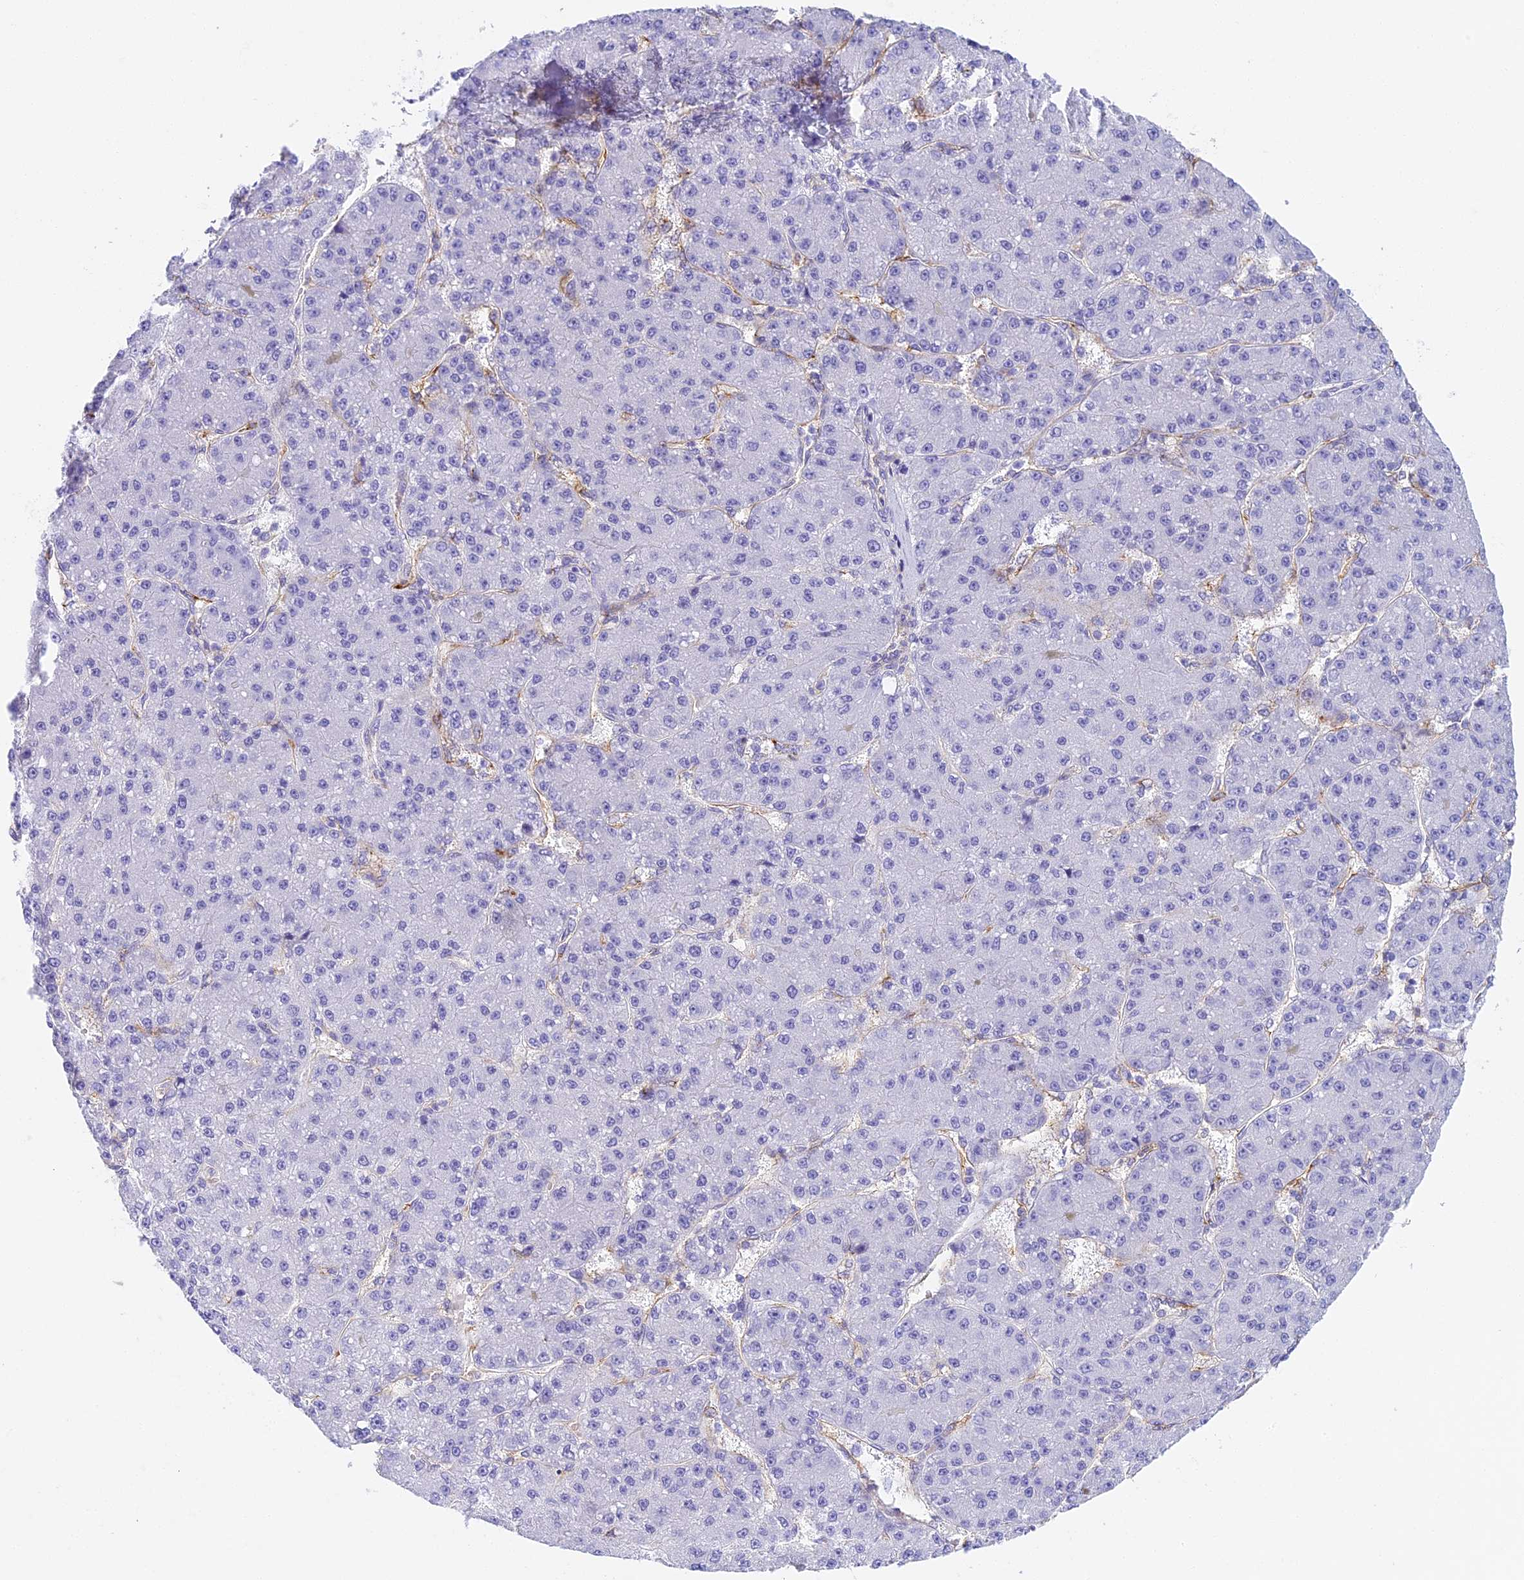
{"staining": {"intensity": "negative", "quantity": "none", "location": "none"}, "tissue": "liver cancer", "cell_type": "Tumor cells", "image_type": "cancer", "snomed": [{"axis": "morphology", "description": "Carcinoma, Hepatocellular, NOS"}, {"axis": "topography", "description": "Liver"}], "caption": "An image of hepatocellular carcinoma (liver) stained for a protein displays no brown staining in tumor cells.", "gene": "HOMER3", "patient": {"sex": "male", "age": 67}}